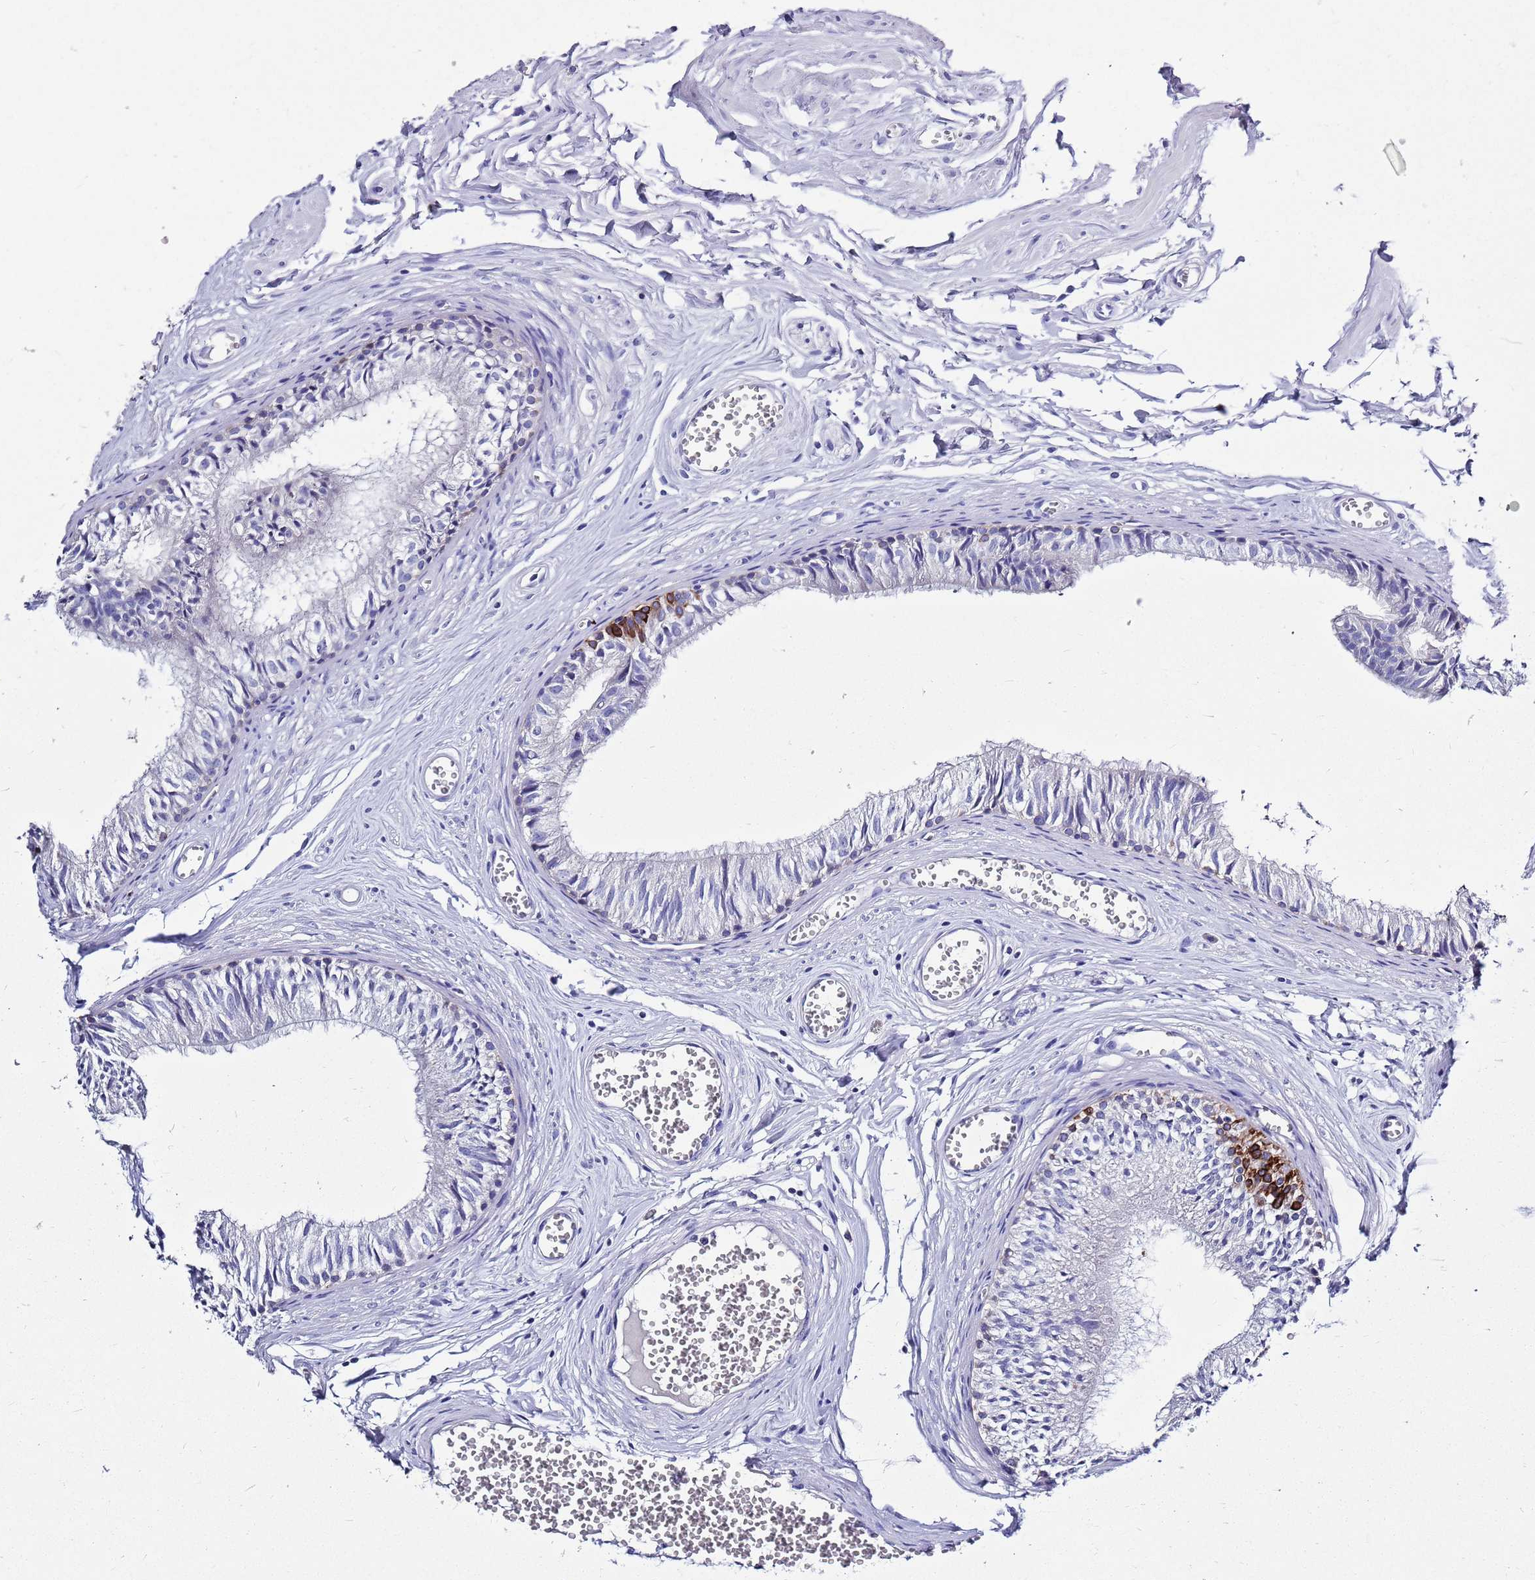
{"staining": {"intensity": "strong", "quantity": "<25%", "location": "cytoplasmic/membranous"}, "tissue": "epididymis", "cell_type": "Glandular cells", "image_type": "normal", "snomed": [{"axis": "morphology", "description": "Normal tissue, NOS"}, {"axis": "topography", "description": "Epididymis"}], "caption": "High-power microscopy captured an IHC photomicrograph of normal epididymis, revealing strong cytoplasmic/membranous expression in about <25% of glandular cells.", "gene": "MTMR2", "patient": {"sex": "male", "age": 36}}